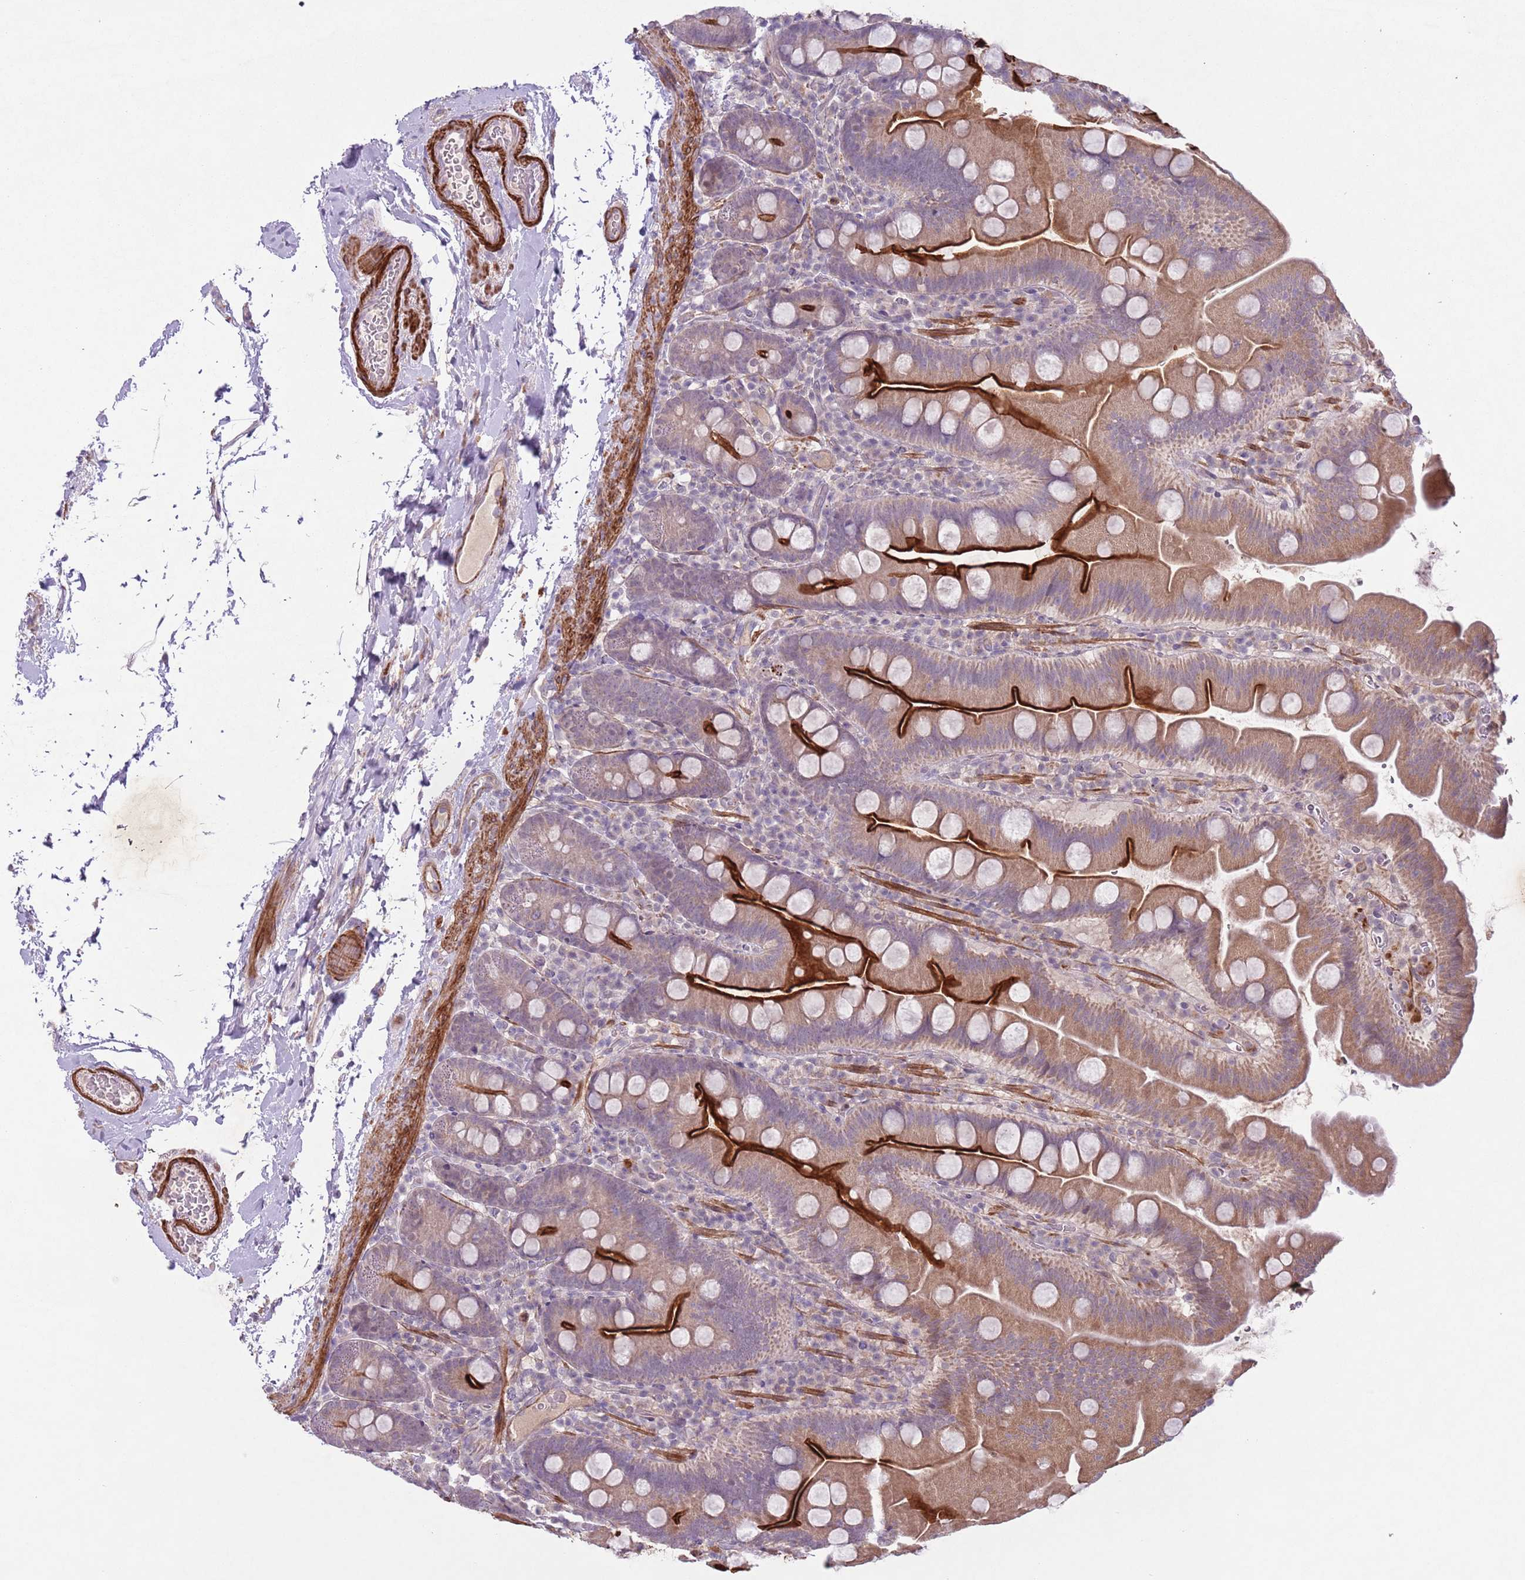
{"staining": {"intensity": "strong", "quantity": "25%-75%", "location": "cytoplasmic/membranous"}, "tissue": "small intestine", "cell_type": "Glandular cells", "image_type": "normal", "snomed": [{"axis": "morphology", "description": "Normal tissue, NOS"}, {"axis": "topography", "description": "Small intestine"}], "caption": "High-magnification brightfield microscopy of benign small intestine stained with DAB (brown) and counterstained with hematoxylin (blue). glandular cells exhibit strong cytoplasmic/membranous staining is identified in about25%-75% of cells.", "gene": "CCNI", "patient": {"sex": "female", "age": 68}}